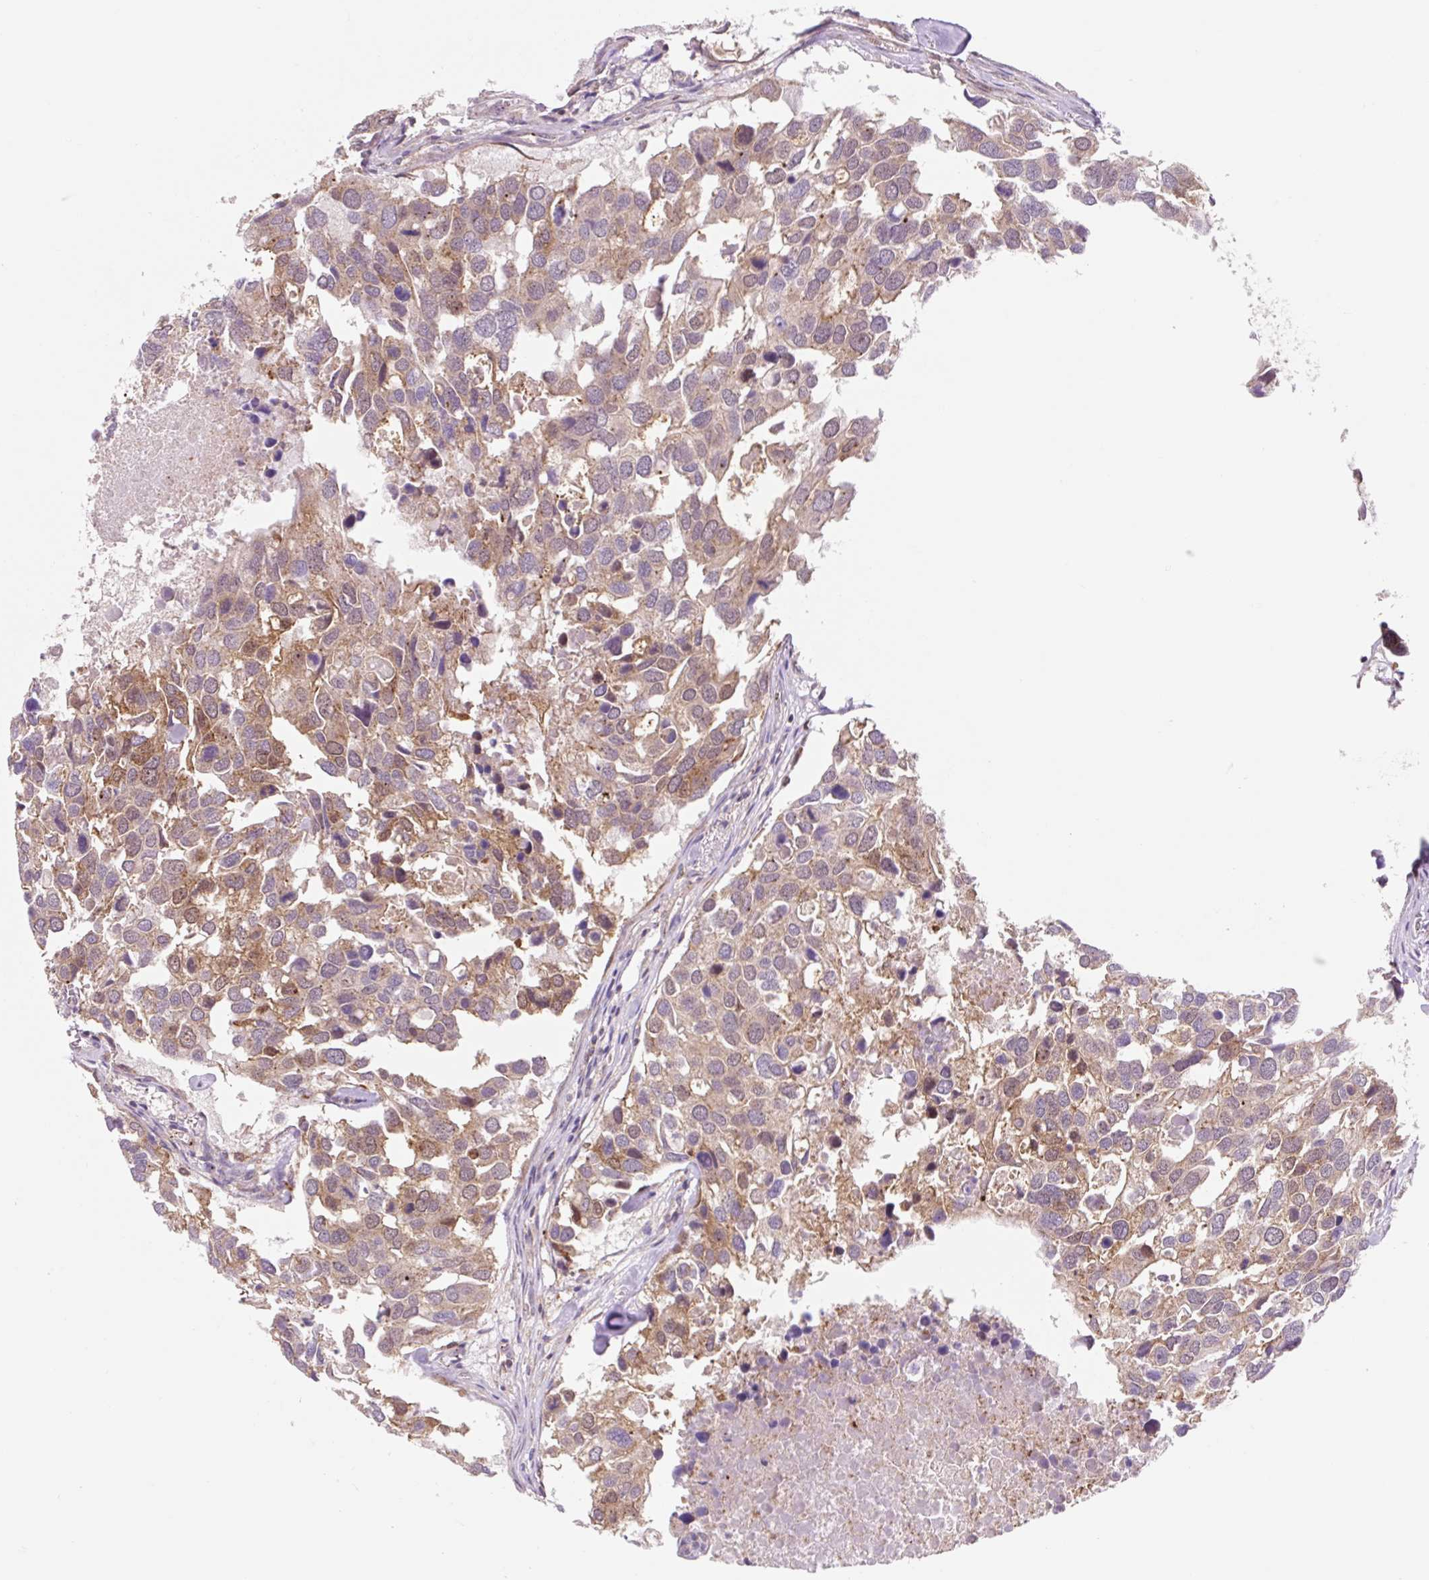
{"staining": {"intensity": "moderate", "quantity": ">75%", "location": "cytoplasmic/membranous,nuclear"}, "tissue": "breast cancer", "cell_type": "Tumor cells", "image_type": "cancer", "snomed": [{"axis": "morphology", "description": "Duct carcinoma"}, {"axis": "topography", "description": "Breast"}], "caption": "Moderate cytoplasmic/membranous and nuclear expression for a protein is present in about >75% of tumor cells of invasive ductal carcinoma (breast) using IHC.", "gene": "VPS4A", "patient": {"sex": "female", "age": 83}}